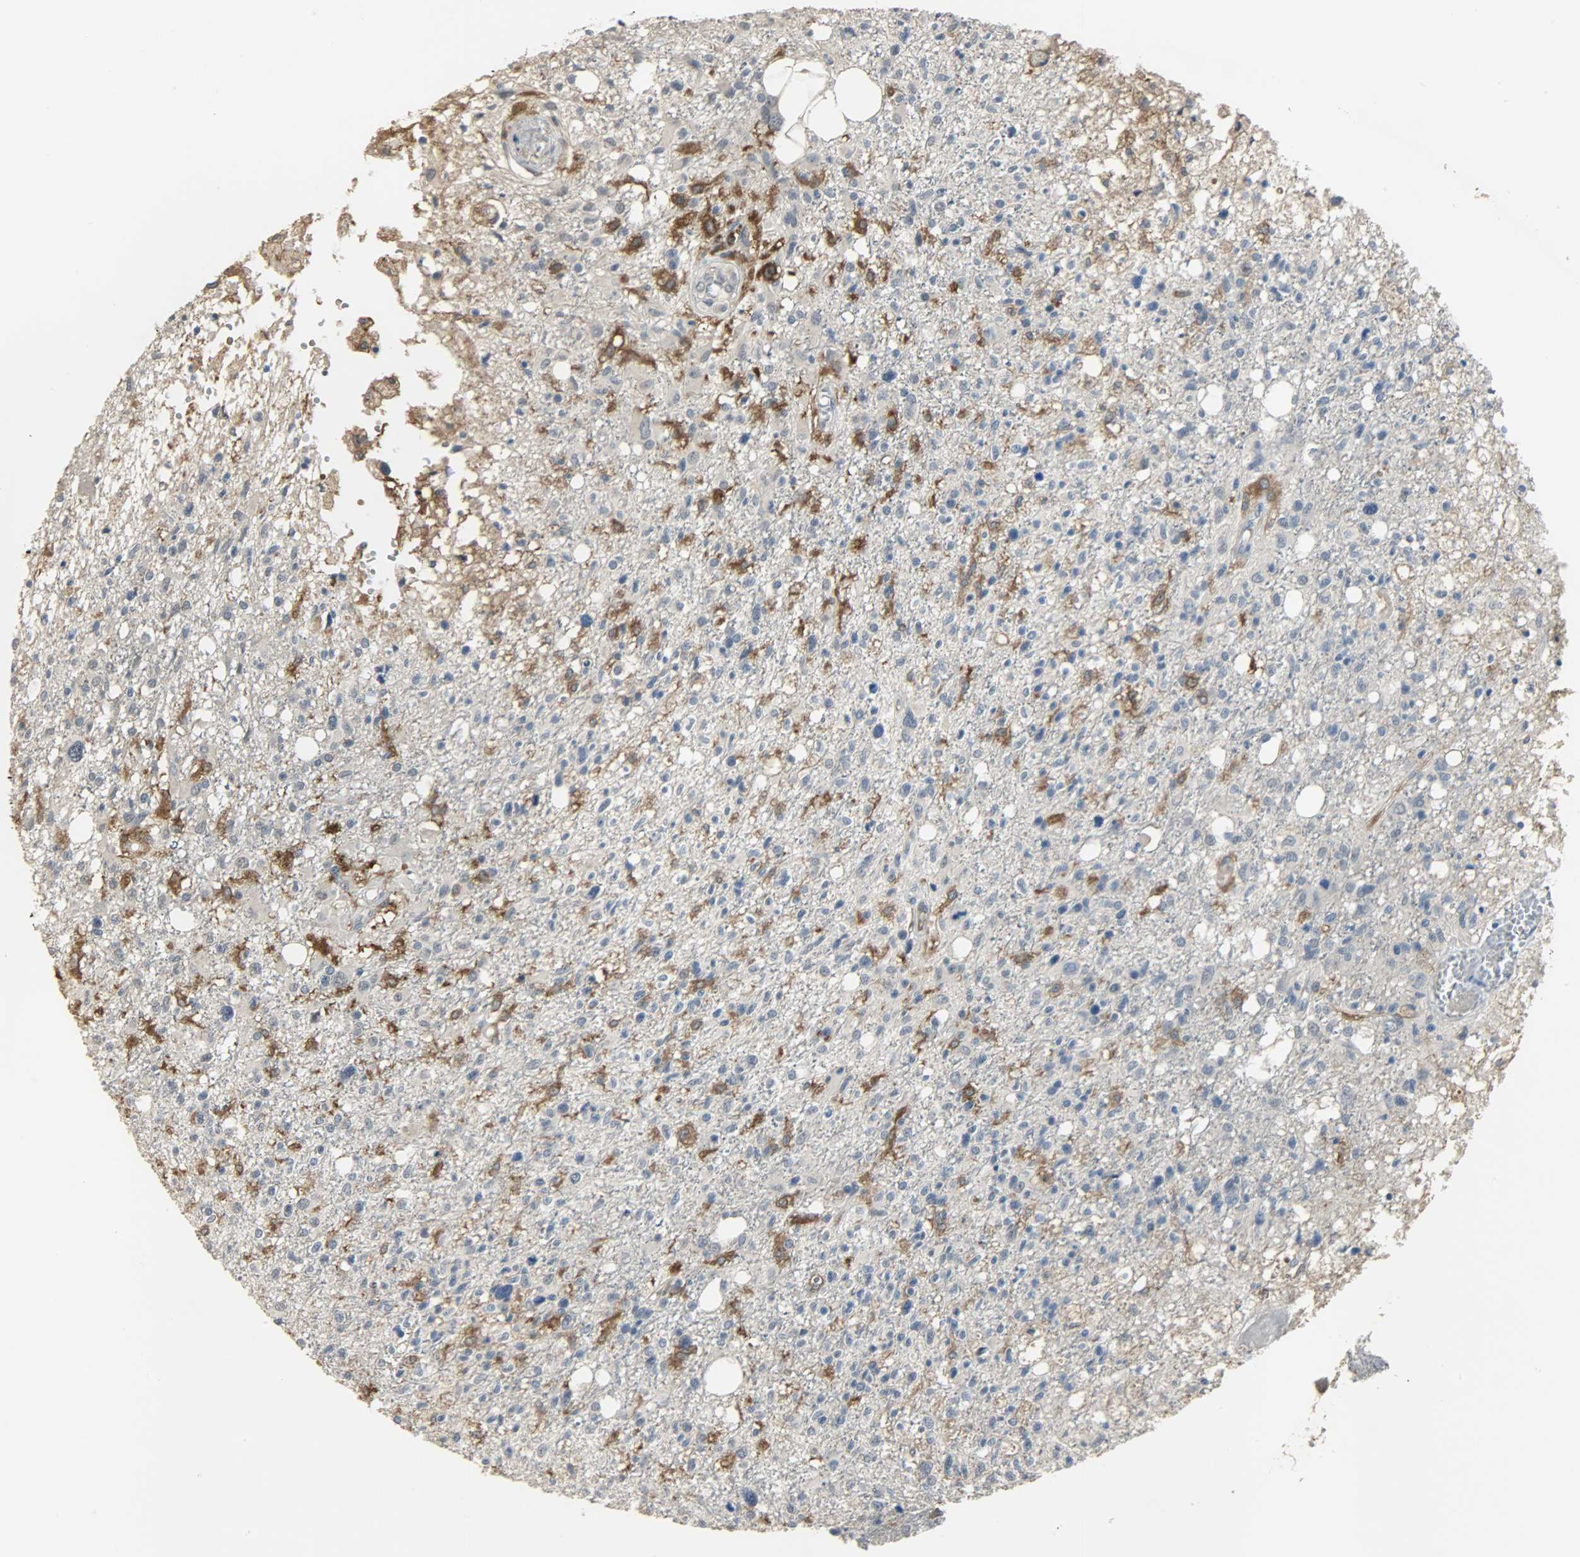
{"staining": {"intensity": "negative", "quantity": "none", "location": "none"}, "tissue": "glioma", "cell_type": "Tumor cells", "image_type": "cancer", "snomed": [{"axis": "morphology", "description": "Glioma, malignant, High grade"}, {"axis": "topography", "description": "Cerebral cortex"}], "caption": "DAB (3,3'-diaminobenzidine) immunohistochemical staining of human glioma exhibits no significant staining in tumor cells. The staining is performed using DAB (3,3'-diaminobenzidine) brown chromogen with nuclei counter-stained in using hematoxylin.", "gene": "SKAP2", "patient": {"sex": "male", "age": 76}}